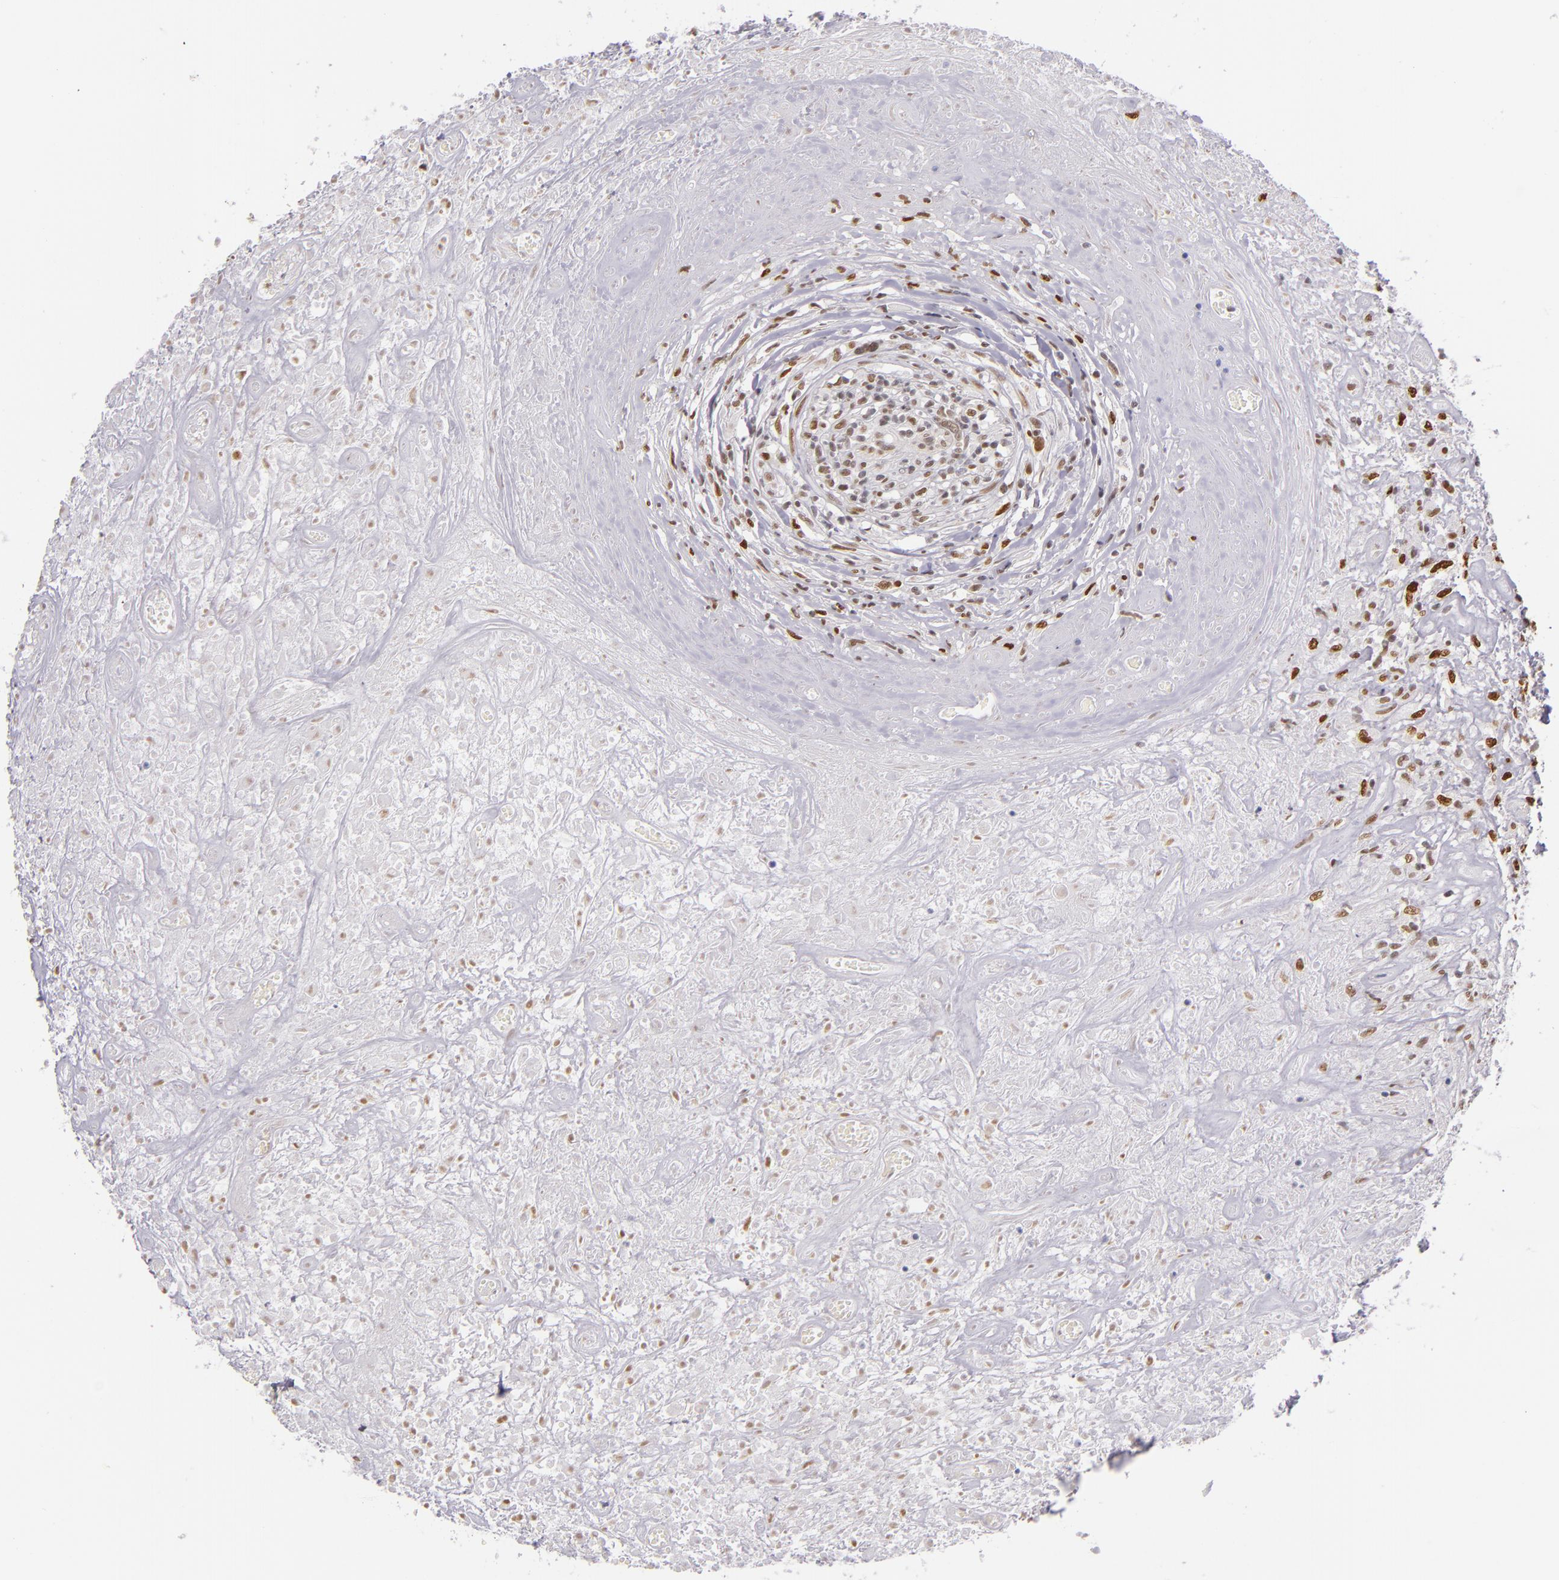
{"staining": {"intensity": "moderate", "quantity": "25%-75%", "location": "nuclear"}, "tissue": "lymphoma", "cell_type": "Tumor cells", "image_type": "cancer", "snomed": [{"axis": "morphology", "description": "Hodgkin's disease, NOS"}, {"axis": "topography", "description": "Lymph node"}], "caption": "A brown stain labels moderate nuclear expression of a protein in lymphoma tumor cells. Nuclei are stained in blue.", "gene": "NCOR2", "patient": {"sex": "male", "age": 46}}